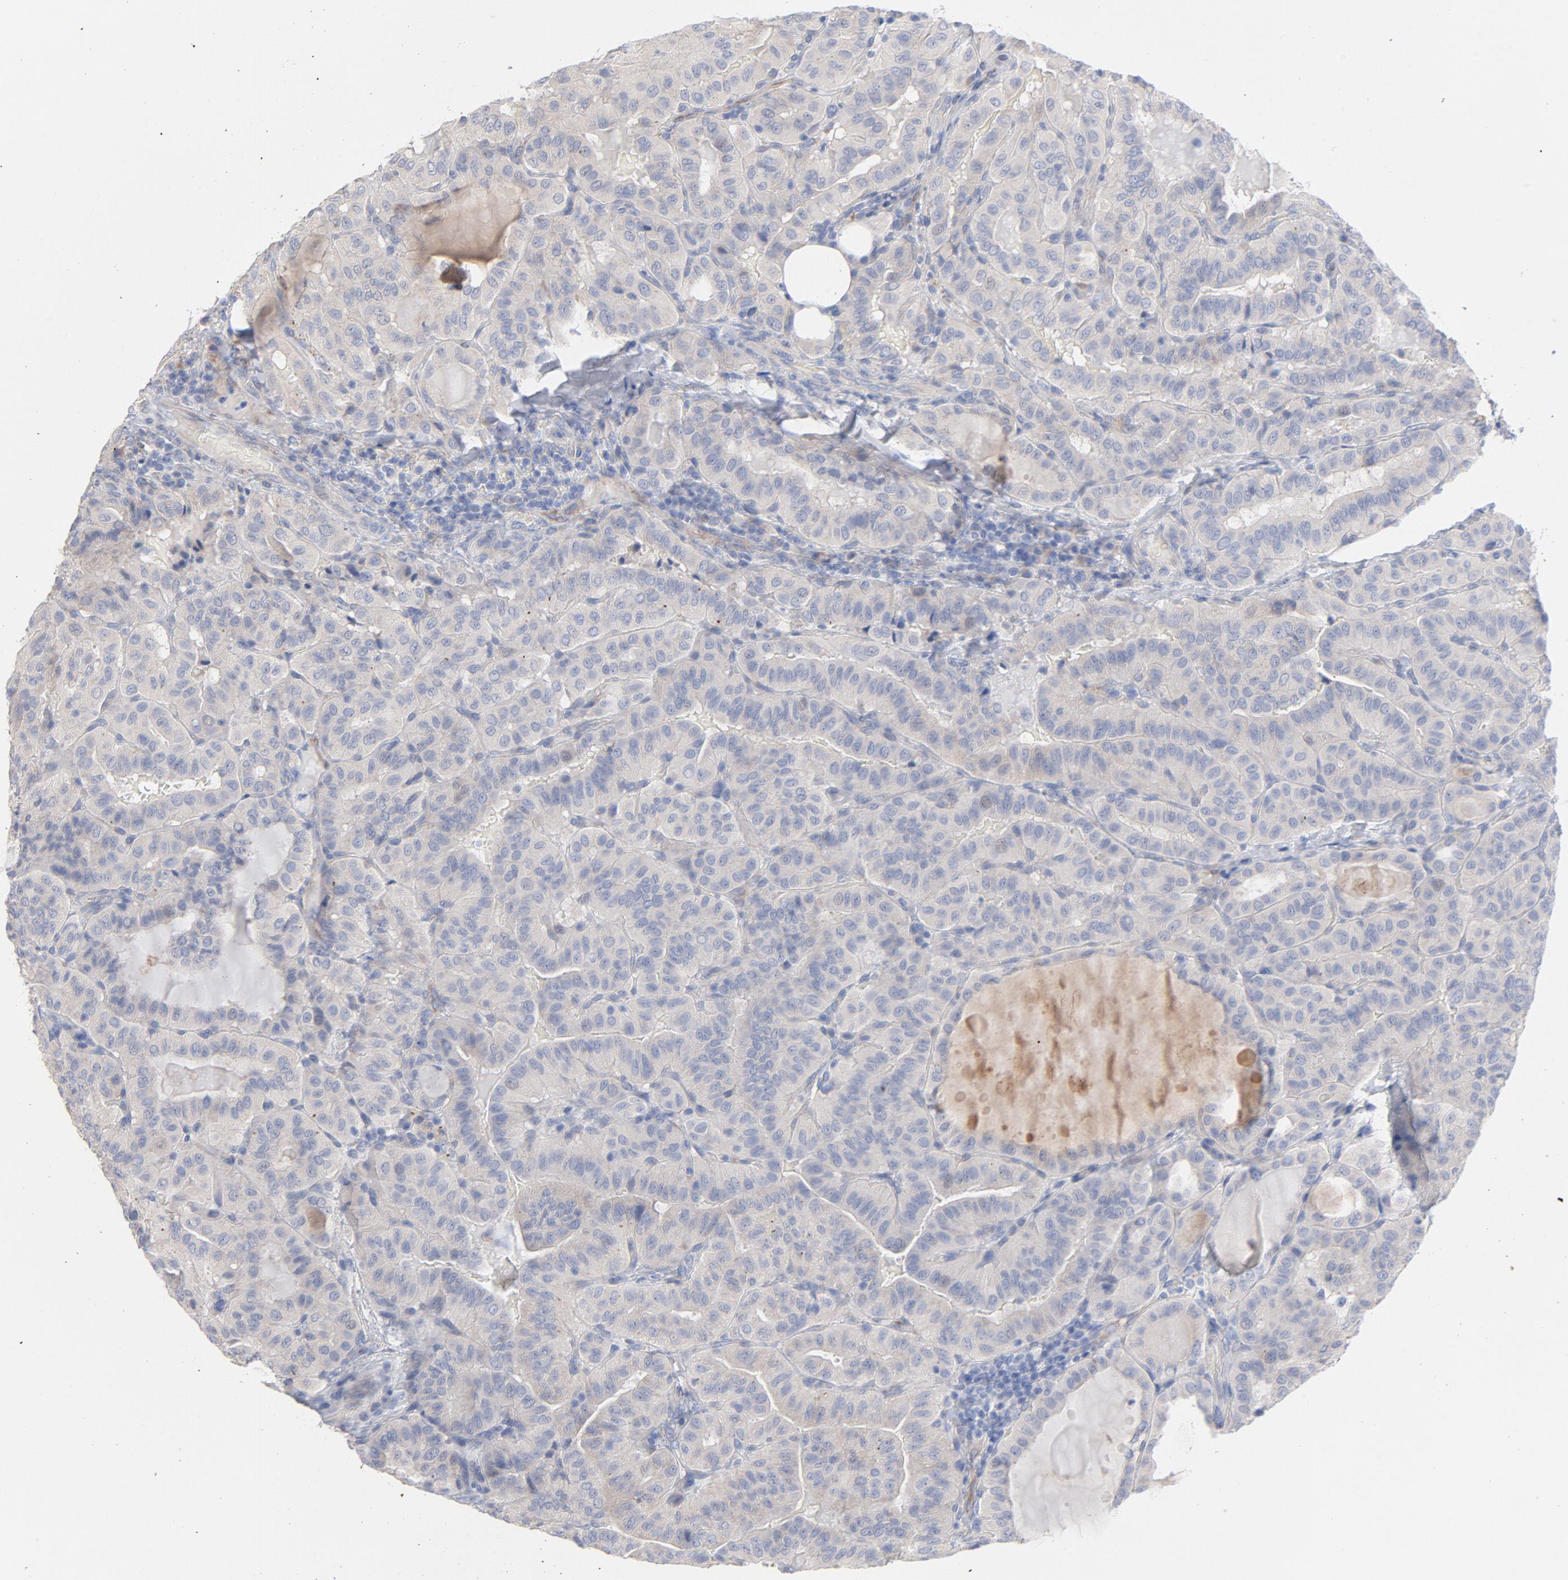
{"staining": {"intensity": "weak", "quantity": "25%-75%", "location": "cytoplasmic/membranous"}, "tissue": "thyroid cancer", "cell_type": "Tumor cells", "image_type": "cancer", "snomed": [{"axis": "morphology", "description": "Papillary adenocarcinoma, NOS"}, {"axis": "topography", "description": "Thyroid gland"}], "caption": "This photomicrograph shows papillary adenocarcinoma (thyroid) stained with IHC to label a protein in brown. The cytoplasmic/membranous of tumor cells show weak positivity for the protein. Nuclei are counter-stained blue.", "gene": "CPE", "patient": {"sex": "male", "age": 77}}